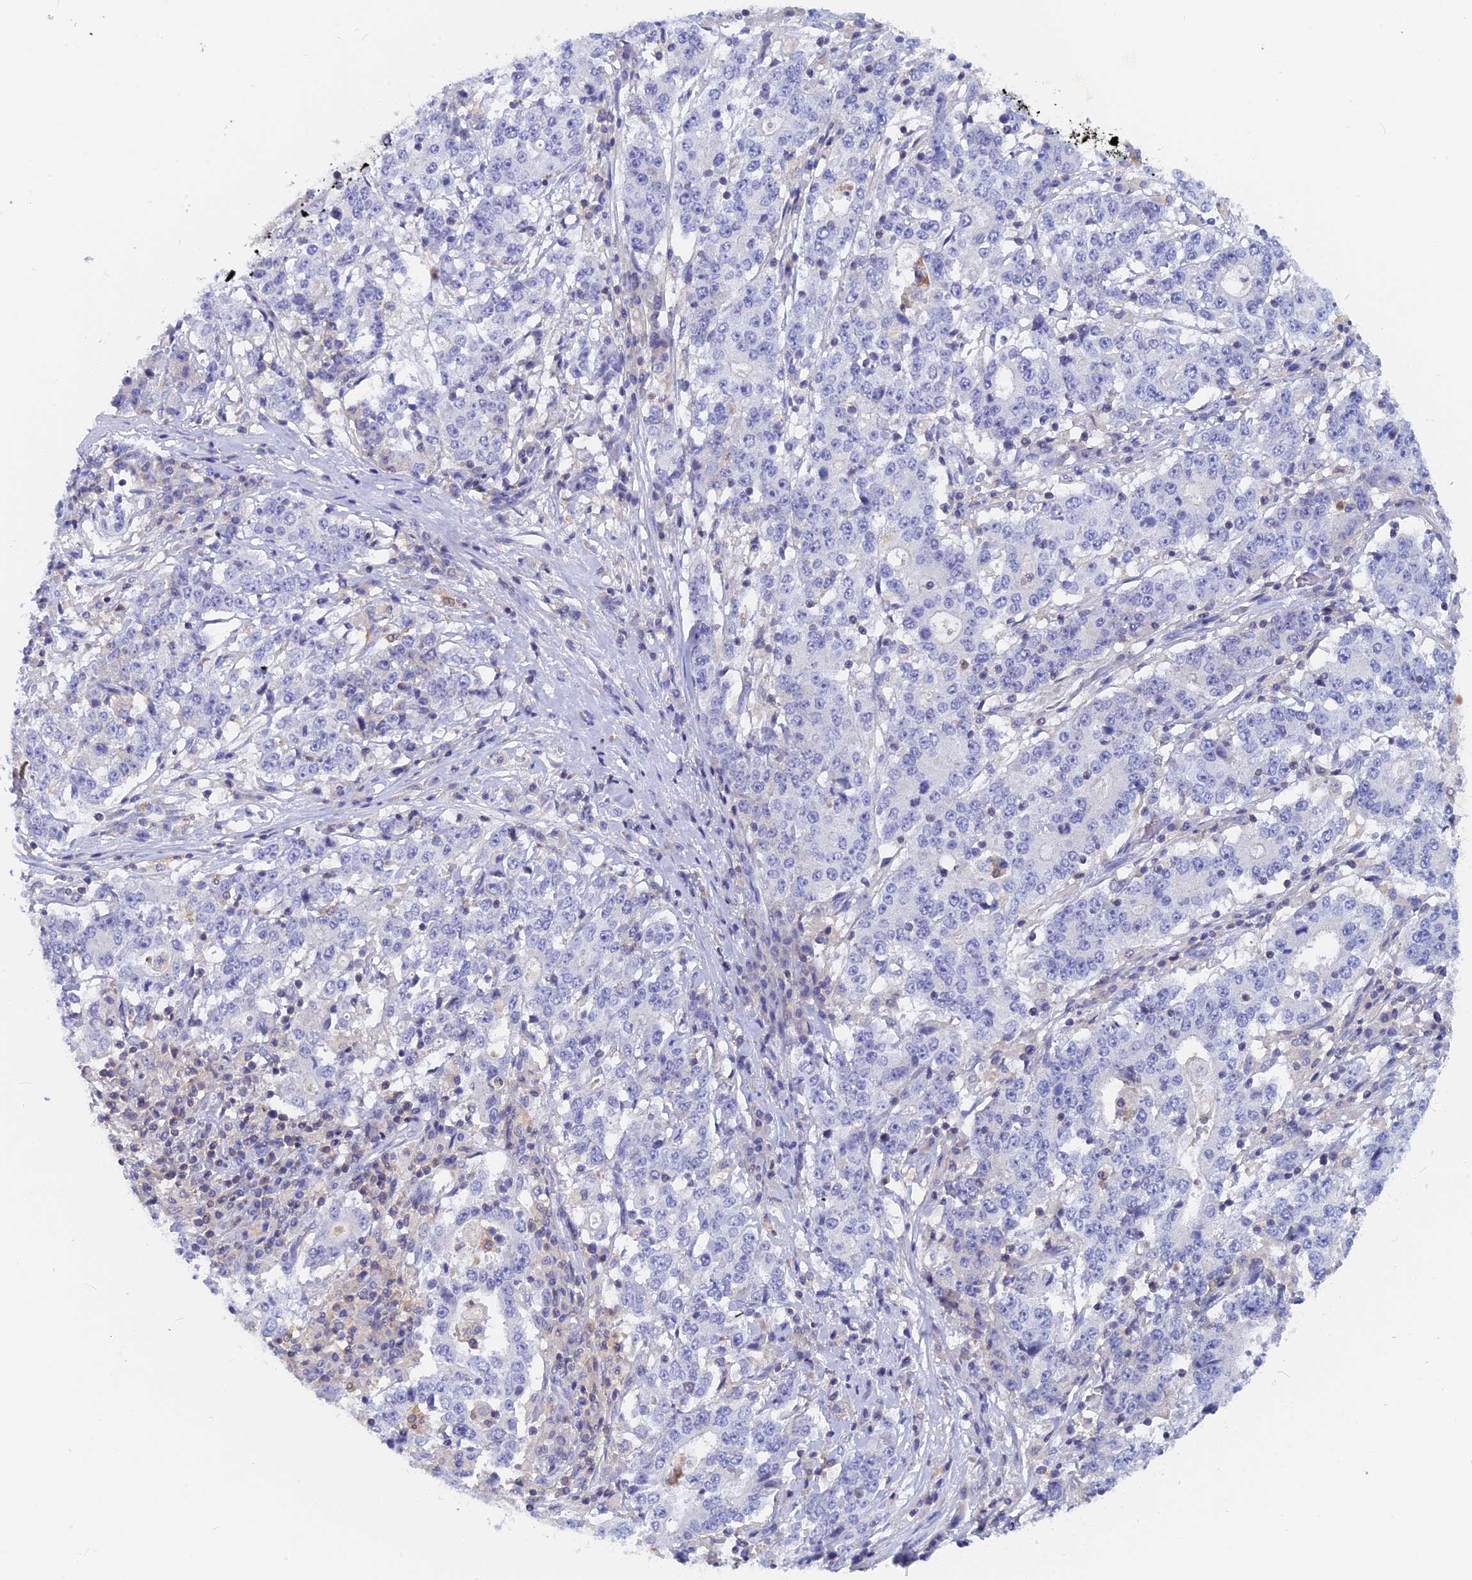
{"staining": {"intensity": "negative", "quantity": "none", "location": "none"}, "tissue": "stomach cancer", "cell_type": "Tumor cells", "image_type": "cancer", "snomed": [{"axis": "morphology", "description": "Adenocarcinoma, NOS"}, {"axis": "topography", "description": "Stomach"}], "caption": "DAB immunohistochemical staining of adenocarcinoma (stomach) shows no significant expression in tumor cells.", "gene": "ACP7", "patient": {"sex": "male", "age": 59}}